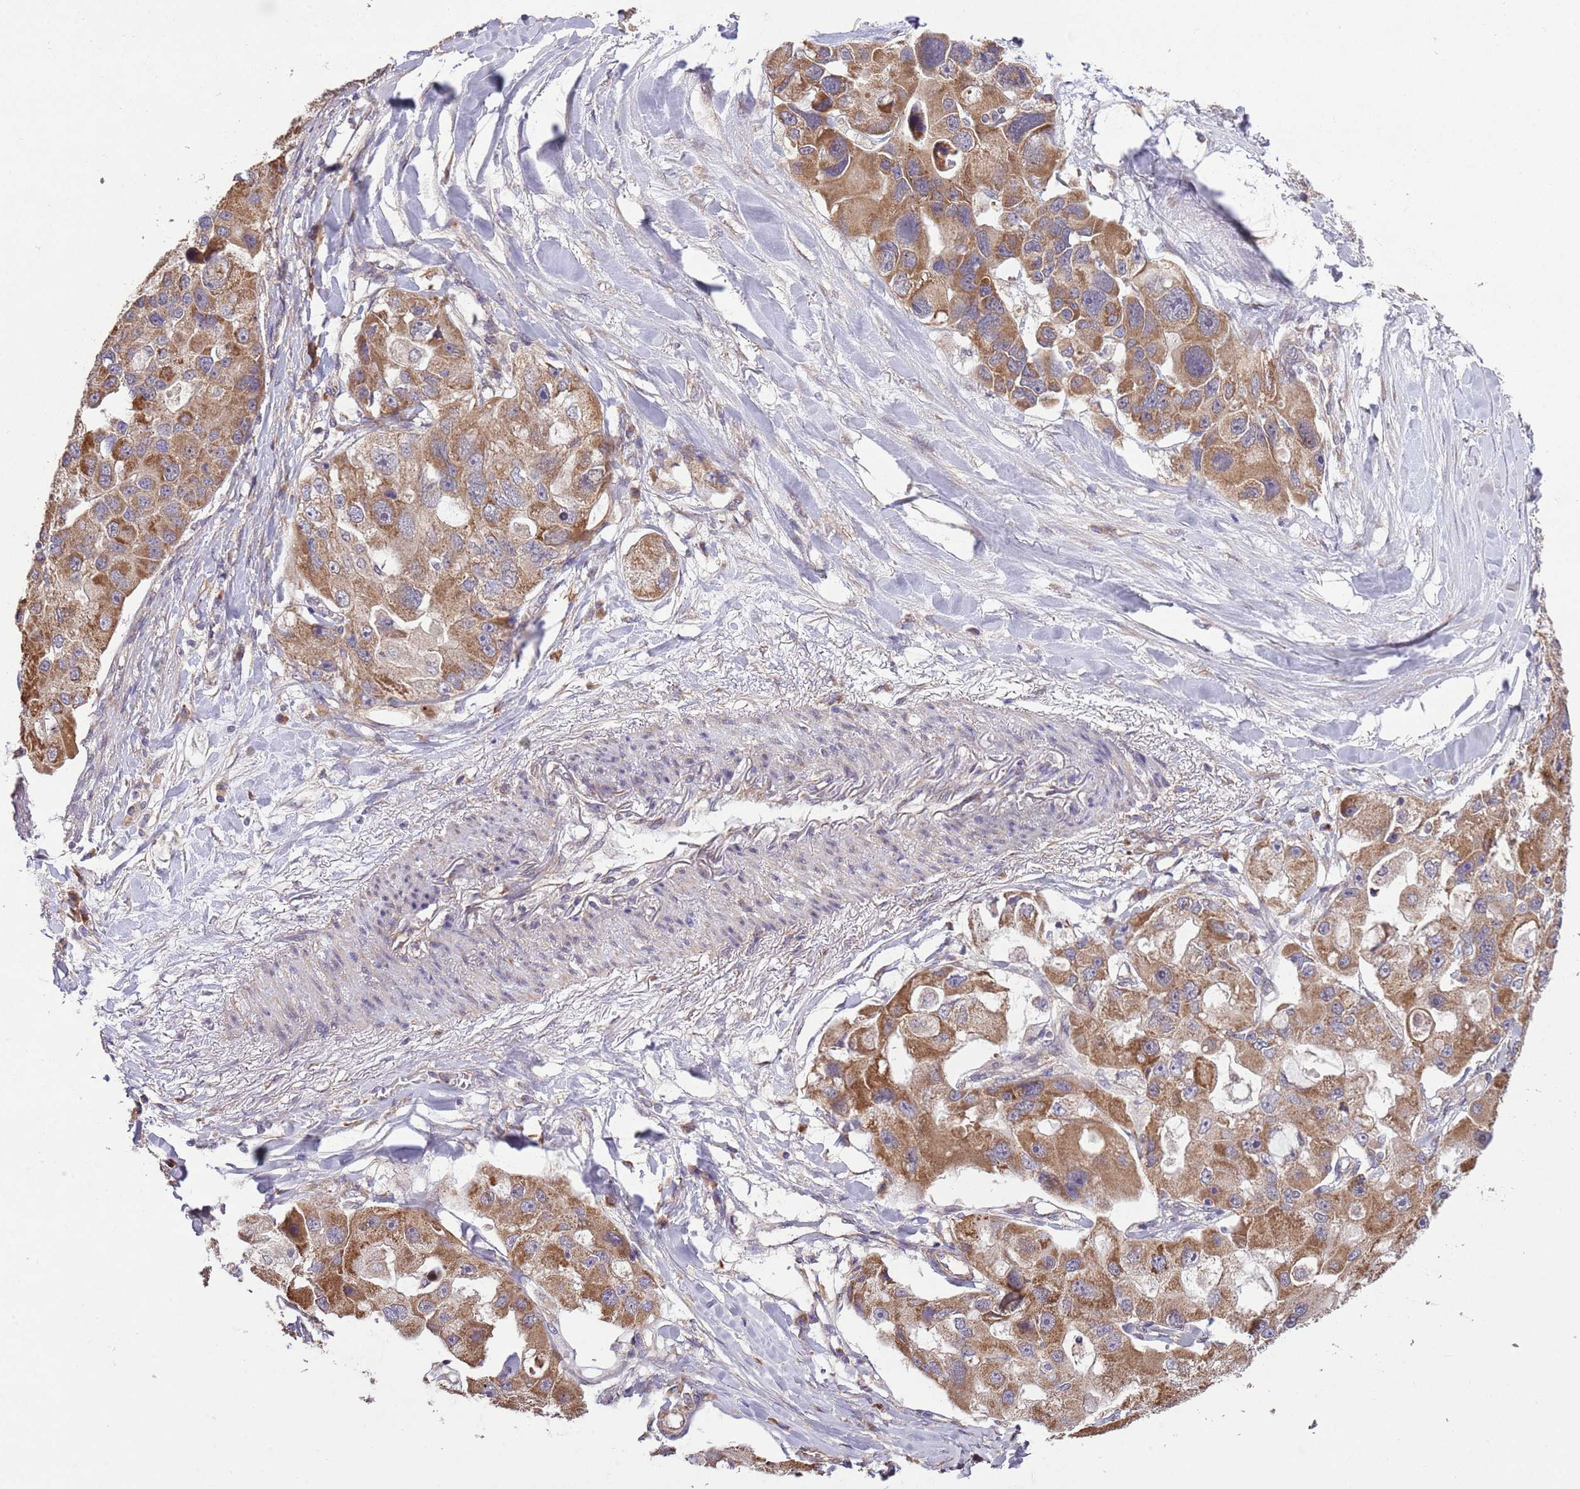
{"staining": {"intensity": "moderate", "quantity": ">75%", "location": "cytoplasmic/membranous"}, "tissue": "lung cancer", "cell_type": "Tumor cells", "image_type": "cancer", "snomed": [{"axis": "morphology", "description": "Adenocarcinoma, NOS"}, {"axis": "topography", "description": "Lung"}], "caption": "Protein analysis of adenocarcinoma (lung) tissue reveals moderate cytoplasmic/membranous positivity in about >75% of tumor cells.", "gene": "MFNG", "patient": {"sex": "female", "age": 54}}